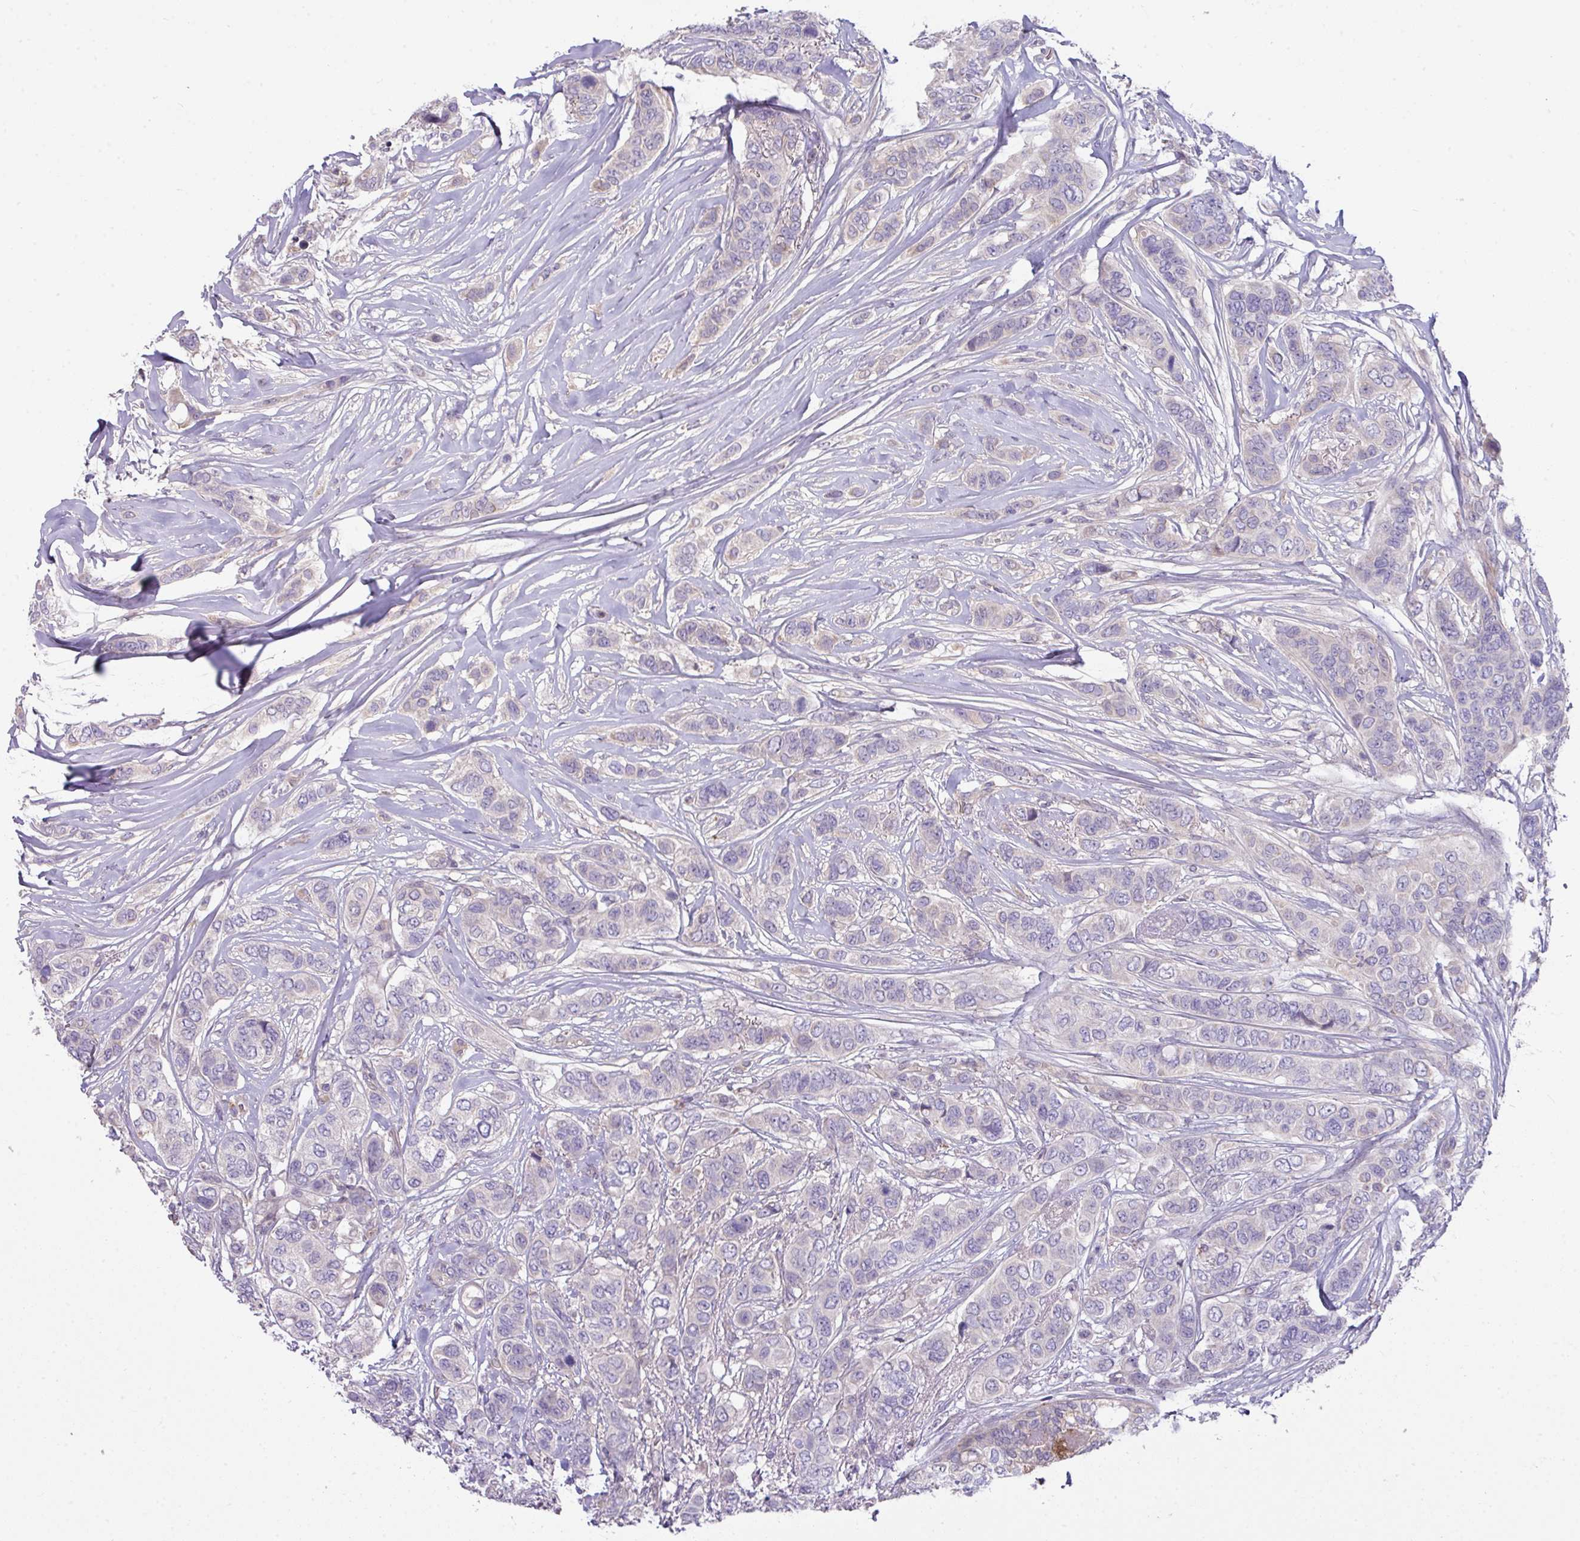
{"staining": {"intensity": "negative", "quantity": "none", "location": "none"}, "tissue": "breast cancer", "cell_type": "Tumor cells", "image_type": "cancer", "snomed": [{"axis": "morphology", "description": "Lobular carcinoma"}, {"axis": "topography", "description": "Breast"}], "caption": "Lobular carcinoma (breast) was stained to show a protein in brown. There is no significant expression in tumor cells.", "gene": "SLAMF6", "patient": {"sex": "female", "age": 51}}